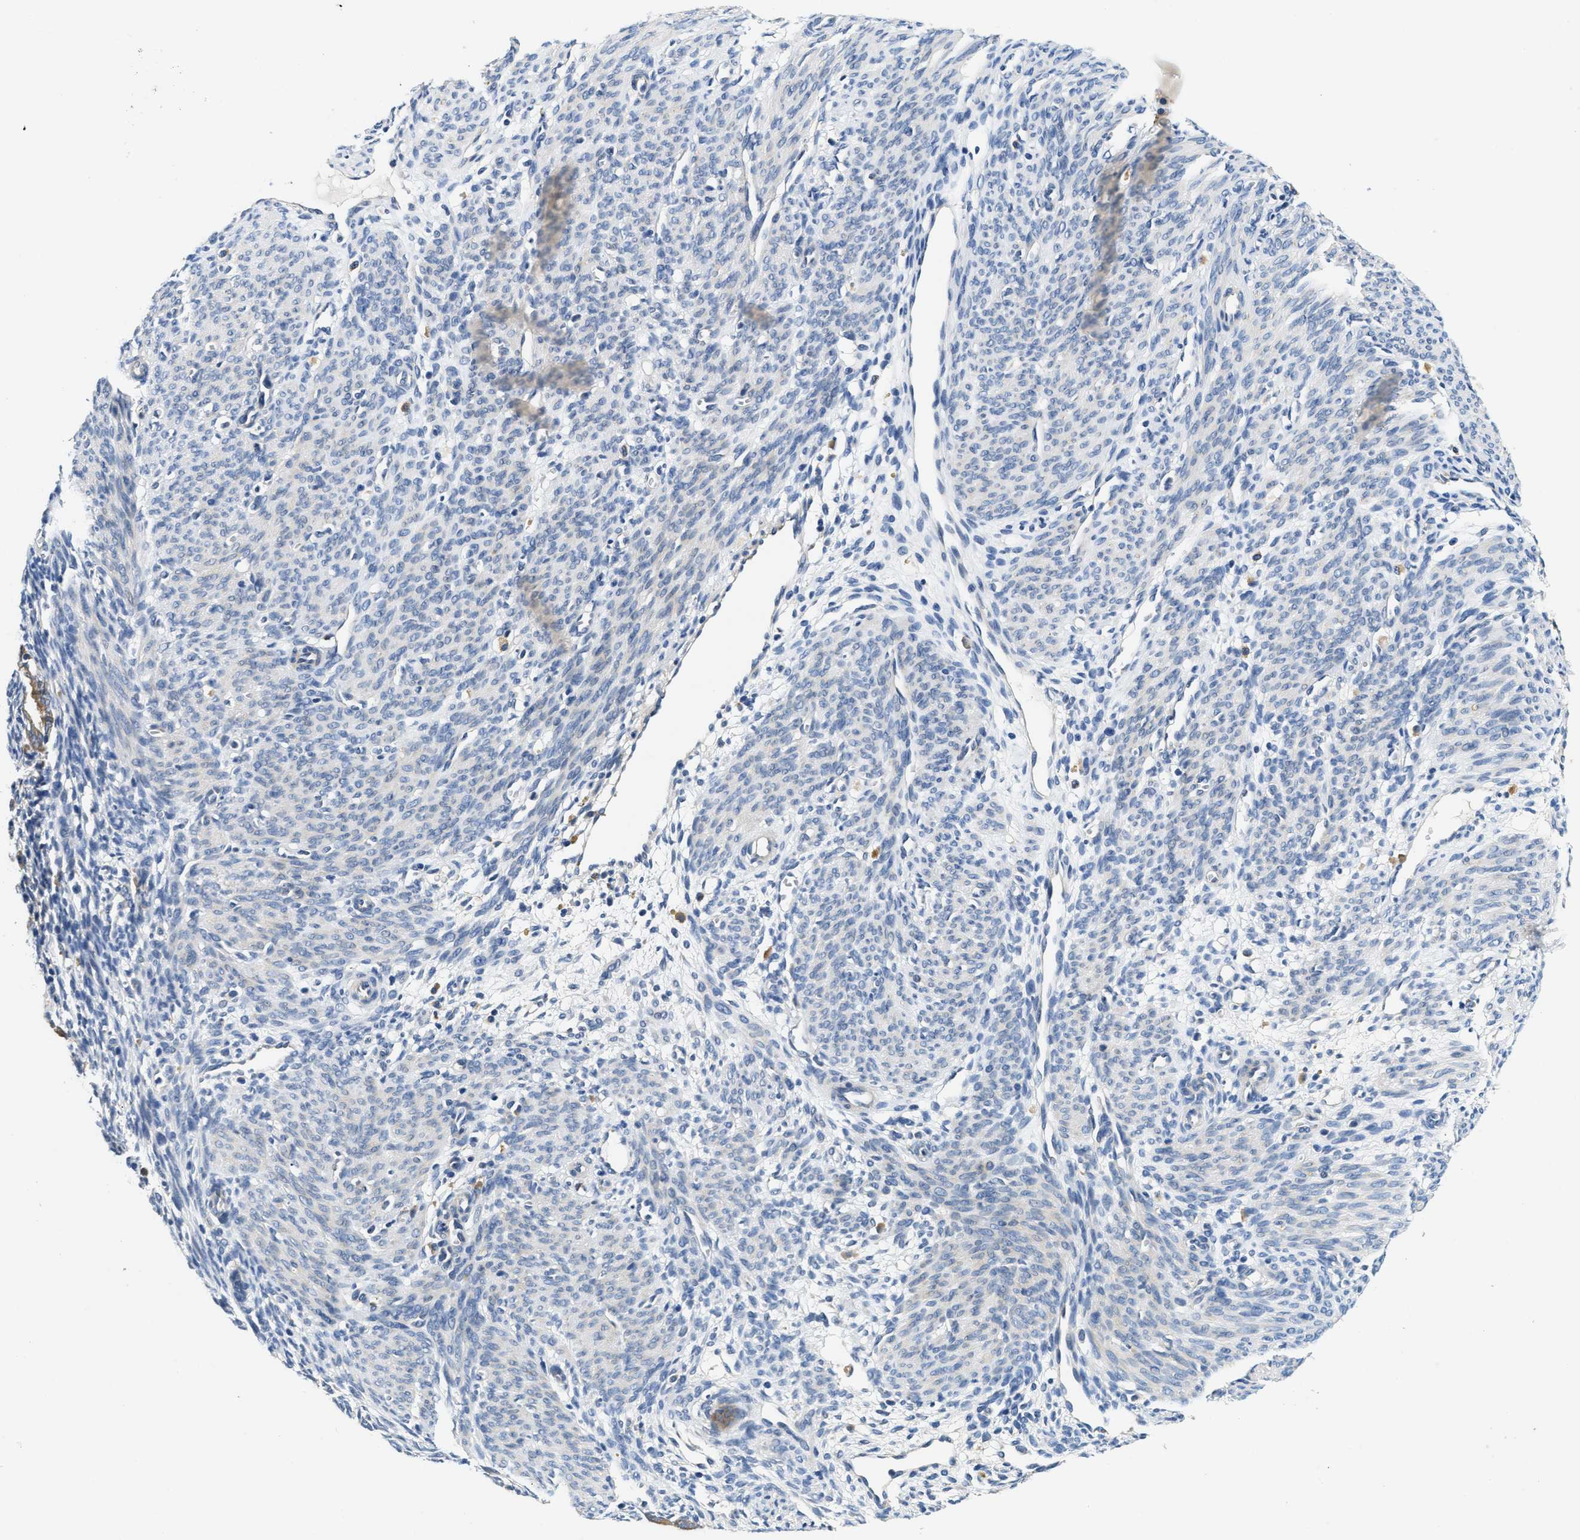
{"staining": {"intensity": "negative", "quantity": "none", "location": "none"}, "tissue": "endometrium", "cell_type": "Cells in endometrial stroma", "image_type": "normal", "snomed": [{"axis": "morphology", "description": "Normal tissue, NOS"}, {"axis": "morphology", "description": "Adenocarcinoma, NOS"}, {"axis": "topography", "description": "Endometrium"}, {"axis": "topography", "description": "Ovary"}], "caption": "Immunohistochemistry histopathology image of normal endometrium: endometrium stained with DAB (3,3'-diaminobenzidine) displays no significant protein staining in cells in endometrial stroma. Brightfield microscopy of IHC stained with DAB (brown) and hematoxylin (blue), captured at high magnification.", "gene": "ALDH3A2", "patient": {"sex": "female", "age": 68}}